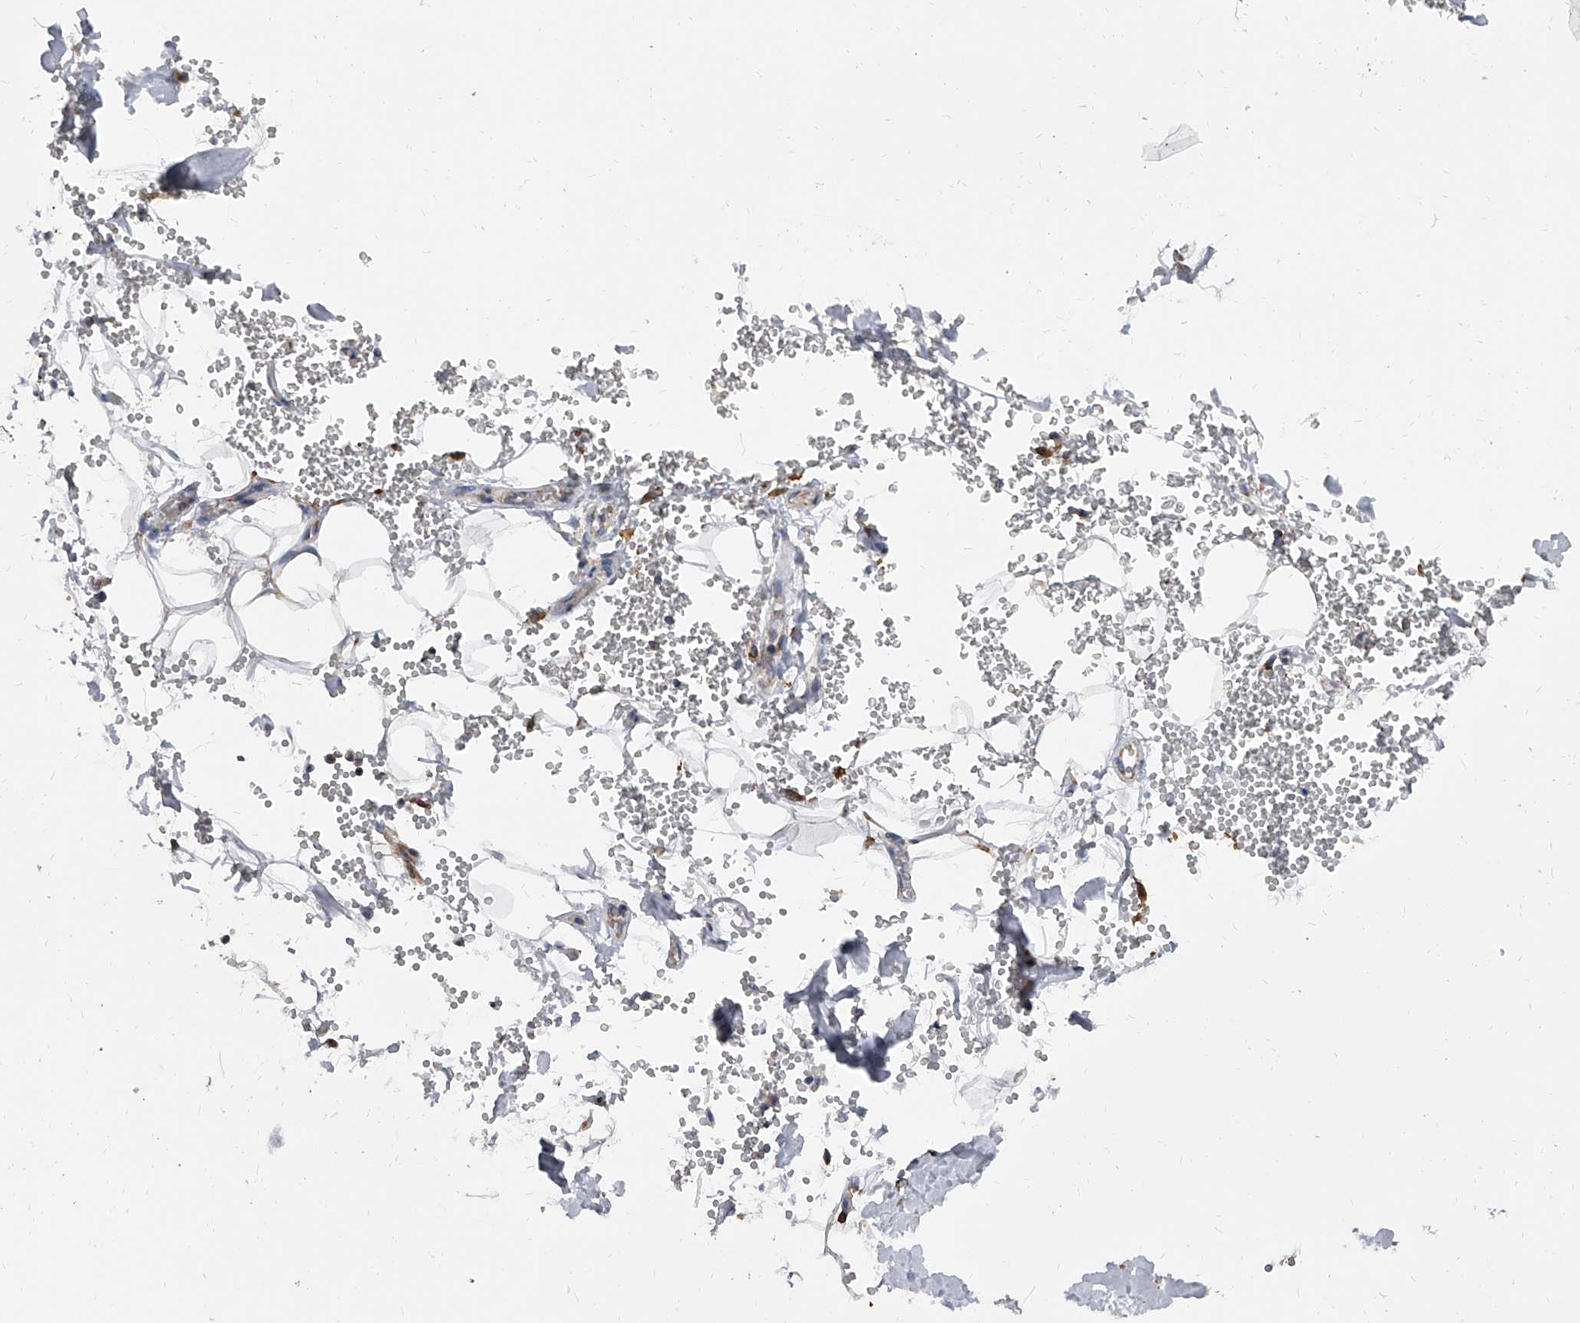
{"staining": {"intensity": "weak", "quantity": ">75%", "location": "cytoplasmic/membranous"}, "tissue": "soft tissue", "cell_type": "Chondrocytes", "image_type": "normal", "snomed": [{"axis": "morphology", "description": "Normal tissue, NOS"}, {"axis": "morphology", "description": "Adenocarcinoma, NOS"}, {"axis": "topography", "description": "Pancreas"}, {"axis": "topography", "description": "Peripheral nerve tissue"}], "caption": "Immunohistochemistry (IHC) micrograph of normal human soft tissue stained for a protein (brown), which displays low levels of weak cytoplasmic/membranous positivity in about >75% of chondrocytes.", "gene": "MRPL28", "patient": {"sex": "male", "age": 59}}